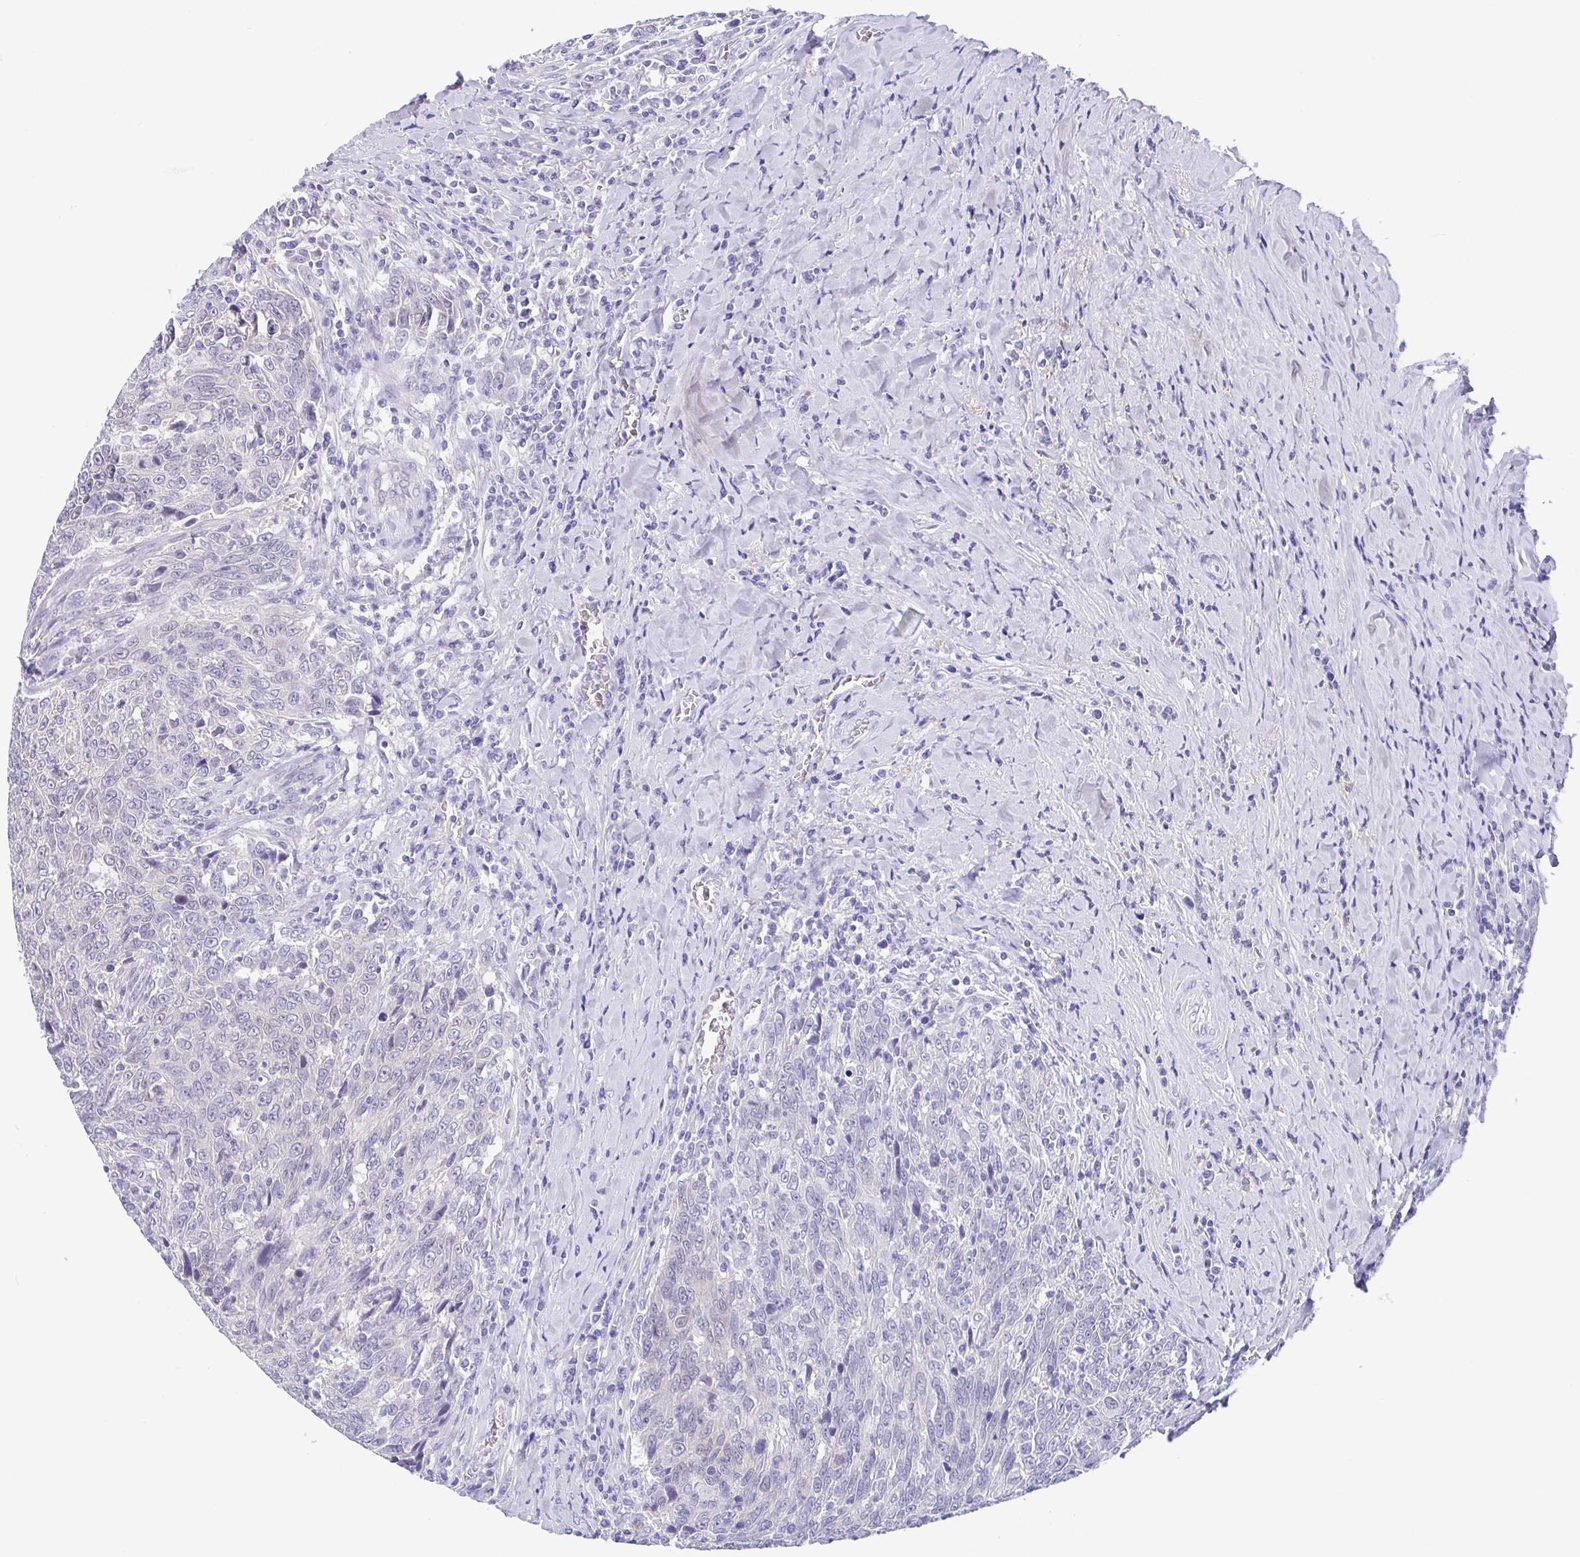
{"staining": {"intensity": "negative", "quantity": "none", "location": "none"}, "tissue": "breast cancer", "cell_type": "Tumor cells", "image_type": "cancer", "snomed": [{"axis": "morphology", "description": "Duct carcinoma"}, {"axis": "topography", "description": "Breast"}], "caption": "This is a image of immunohistochemistry staining of breast cancer (infiltrating ductal carcinoma), which shows no expression in tumor cells. (DAB immunohistochemistry with hematoxylin counter stain).", "gene": "IDH1", "patient": {"sex": "female", "age": 50}}